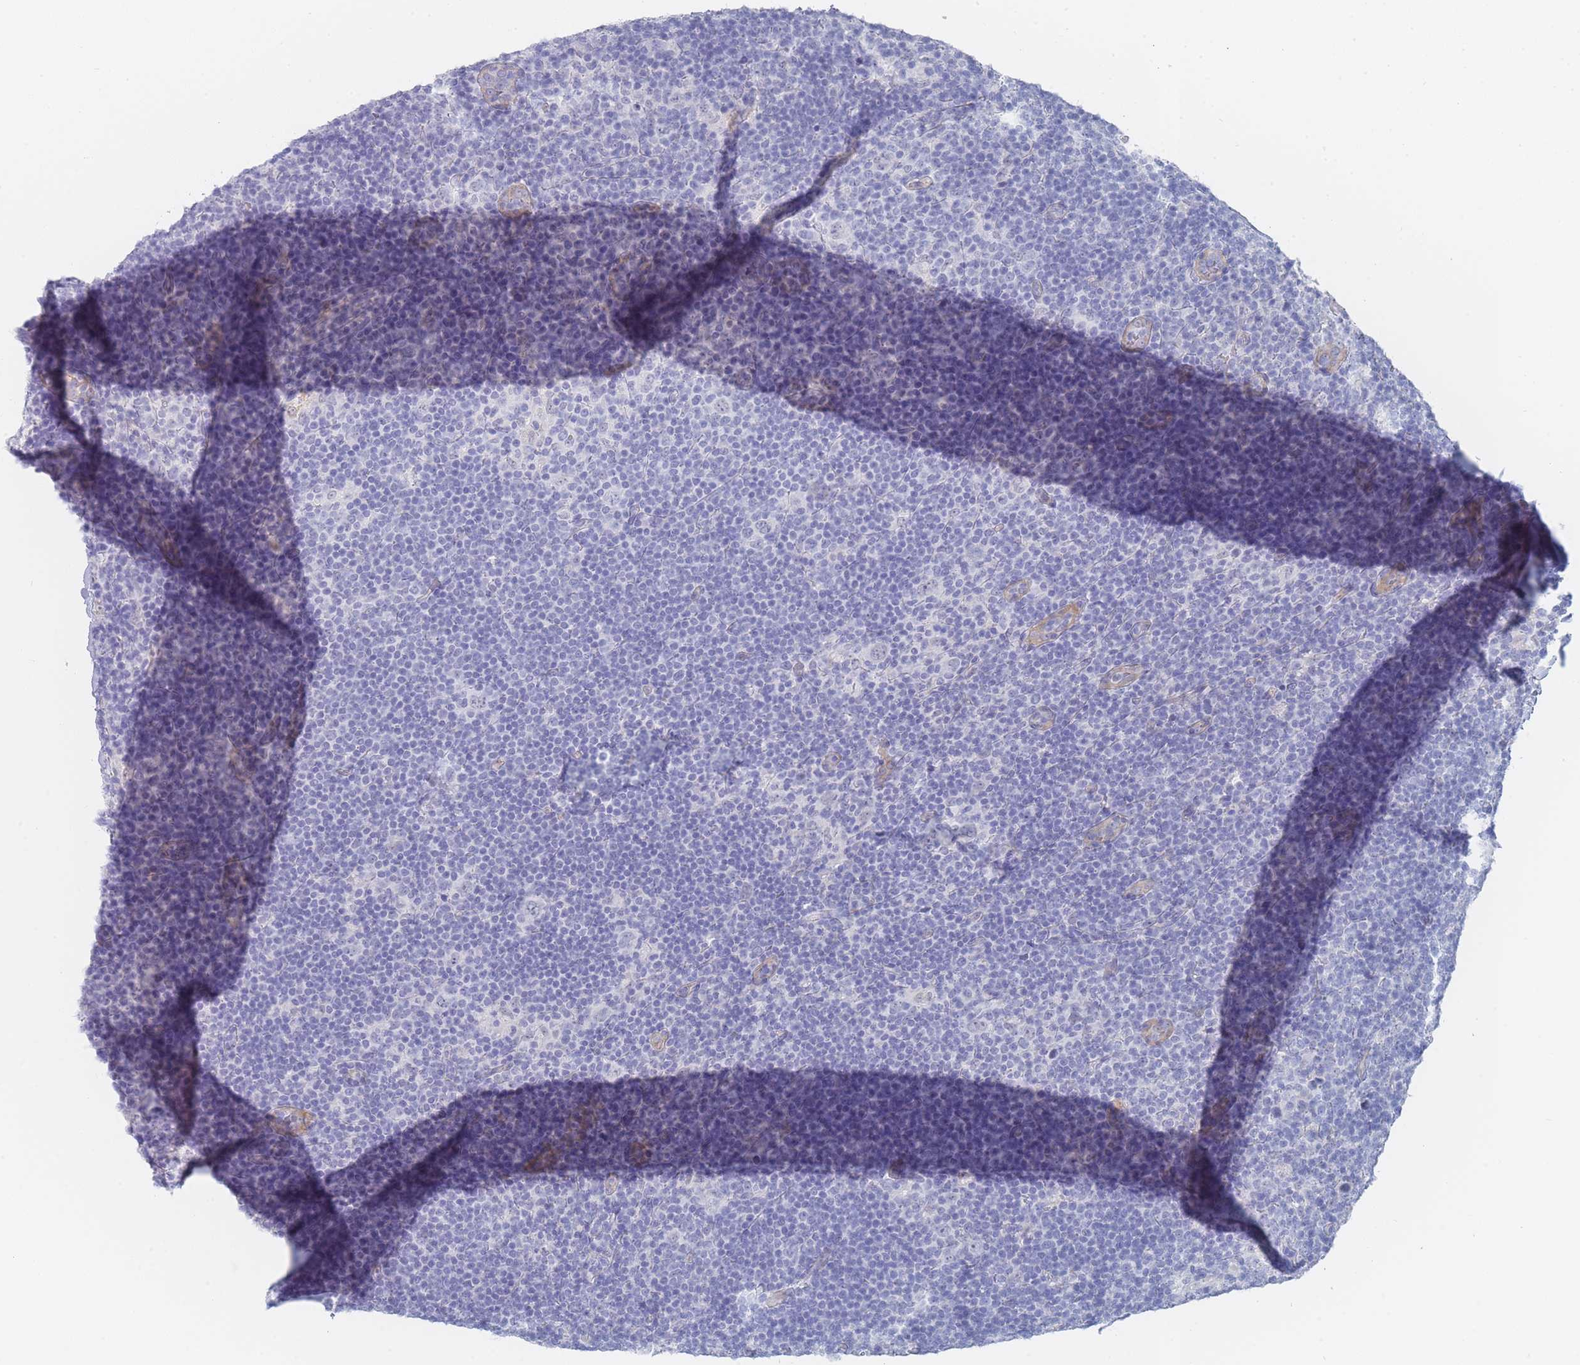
{"staining": {"intensity": "negative", "quantity": "none", "location": "none"}, "tissue": "lymphoma", "cell_type": "Tumor cells", "image_type": "cancer", "snomed": [{"axis": "morphology", "description": "Hodgkin's disease, NOS"}, {"axis": "topography", "description": "Lymph node"}], "caption": "The image reveals no staining of tumor cells in lymphoma.", "gene": "IMPG1", "patient": {"sex": "female", "age": 57}}